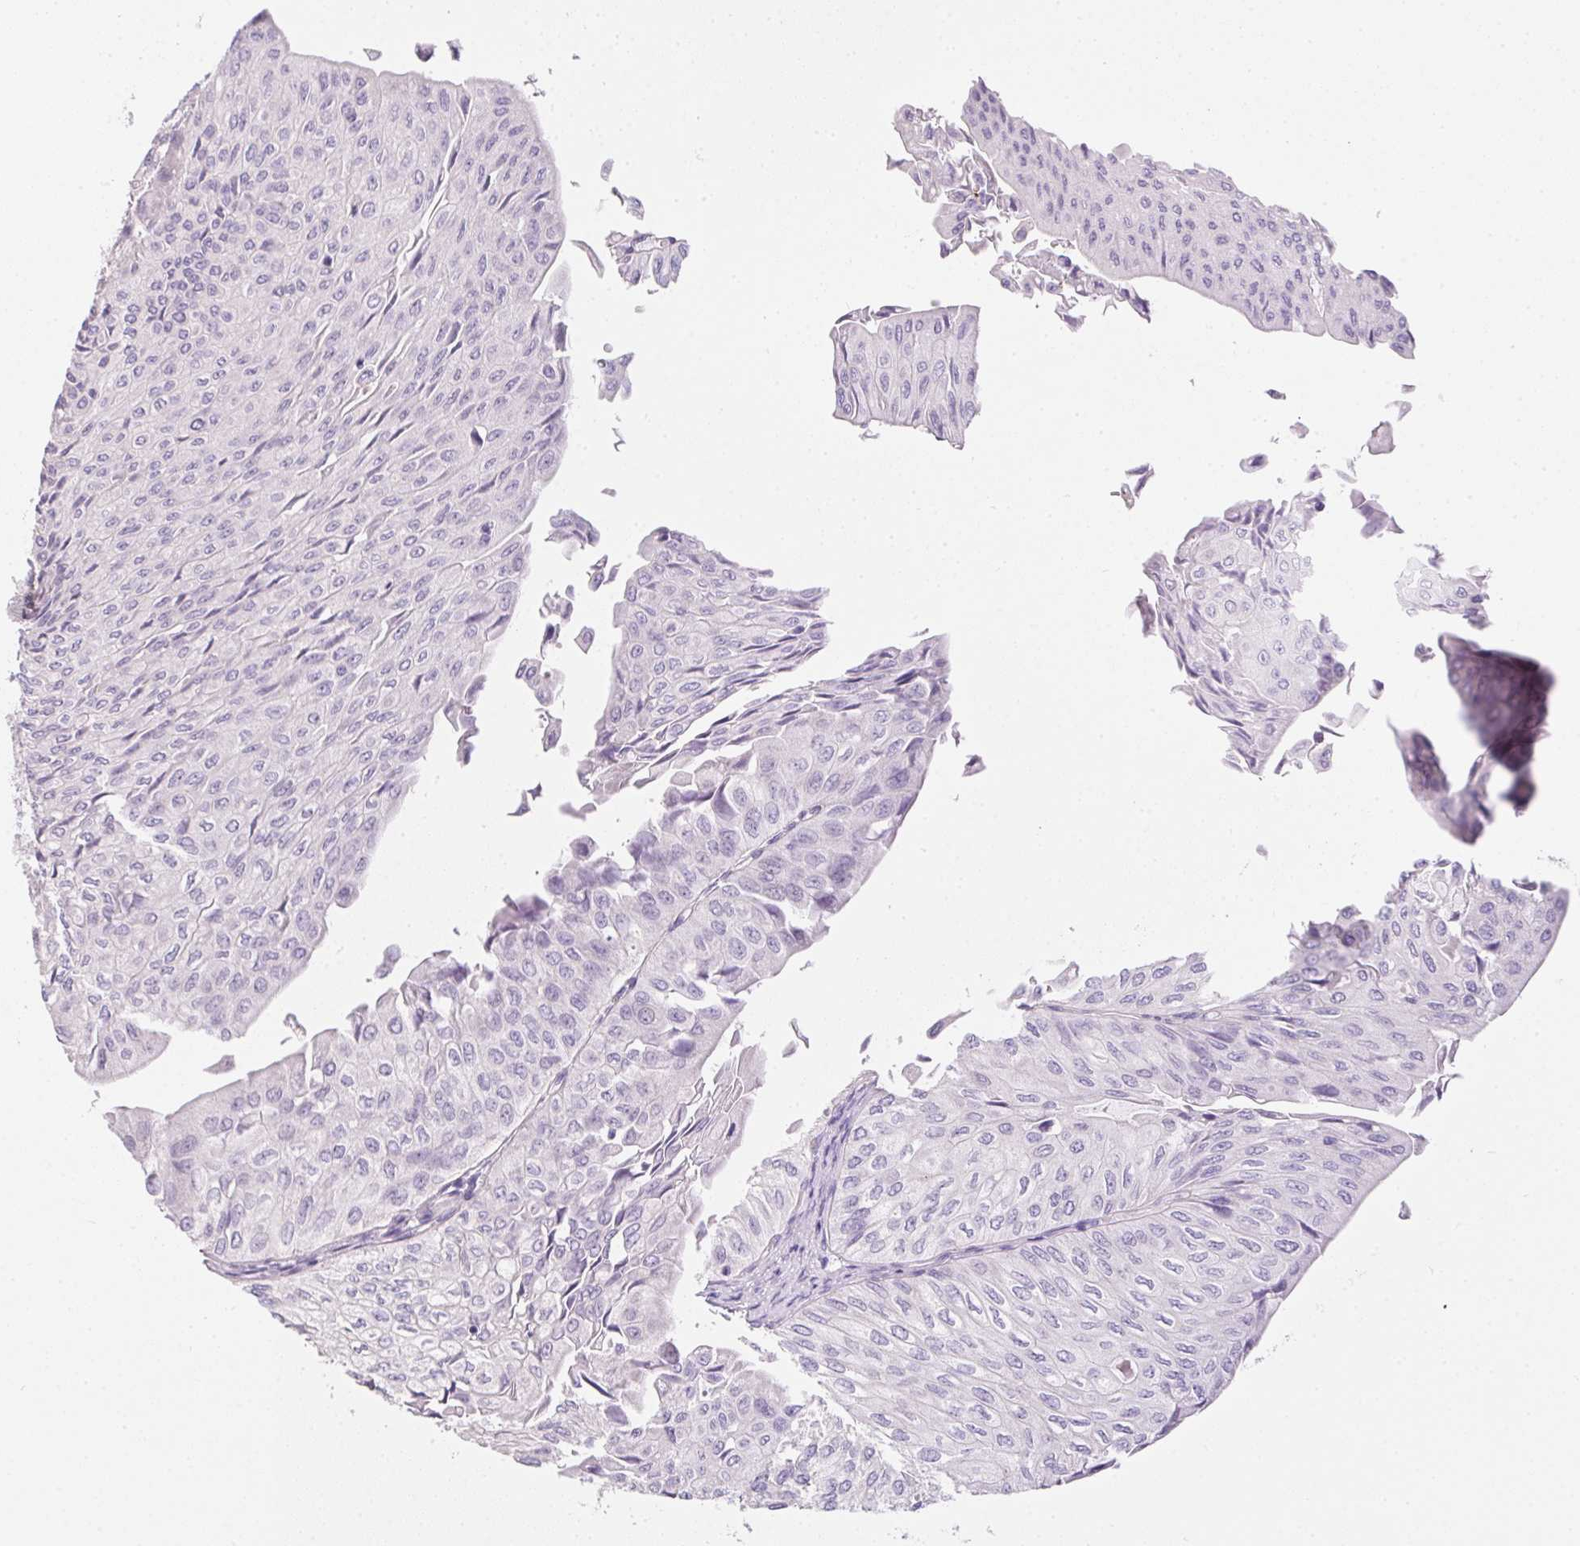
{"staining": {"intensity": "negative", "quantity": "none", "location": "none"}, "tissue": "urothelial cancer", "cell_type": "Tumor cells", "image_type": "cancer", "snomed": [{"axis": "morphology", "description": "Urothelial carcinoma, NOS"}, {"axis": "topography", "description": "Urinary bladder"}], "caption": "This is a micrograph of immunohistochemistry staining of transitional cell carcinoma, which shows no expression in tumor cells. (DAB (3,3'-diaminobenzidine) IHC with hematoxylin counter stain).", "gene": "AQP5", "patient": {"sex": "male", "age": 62}}